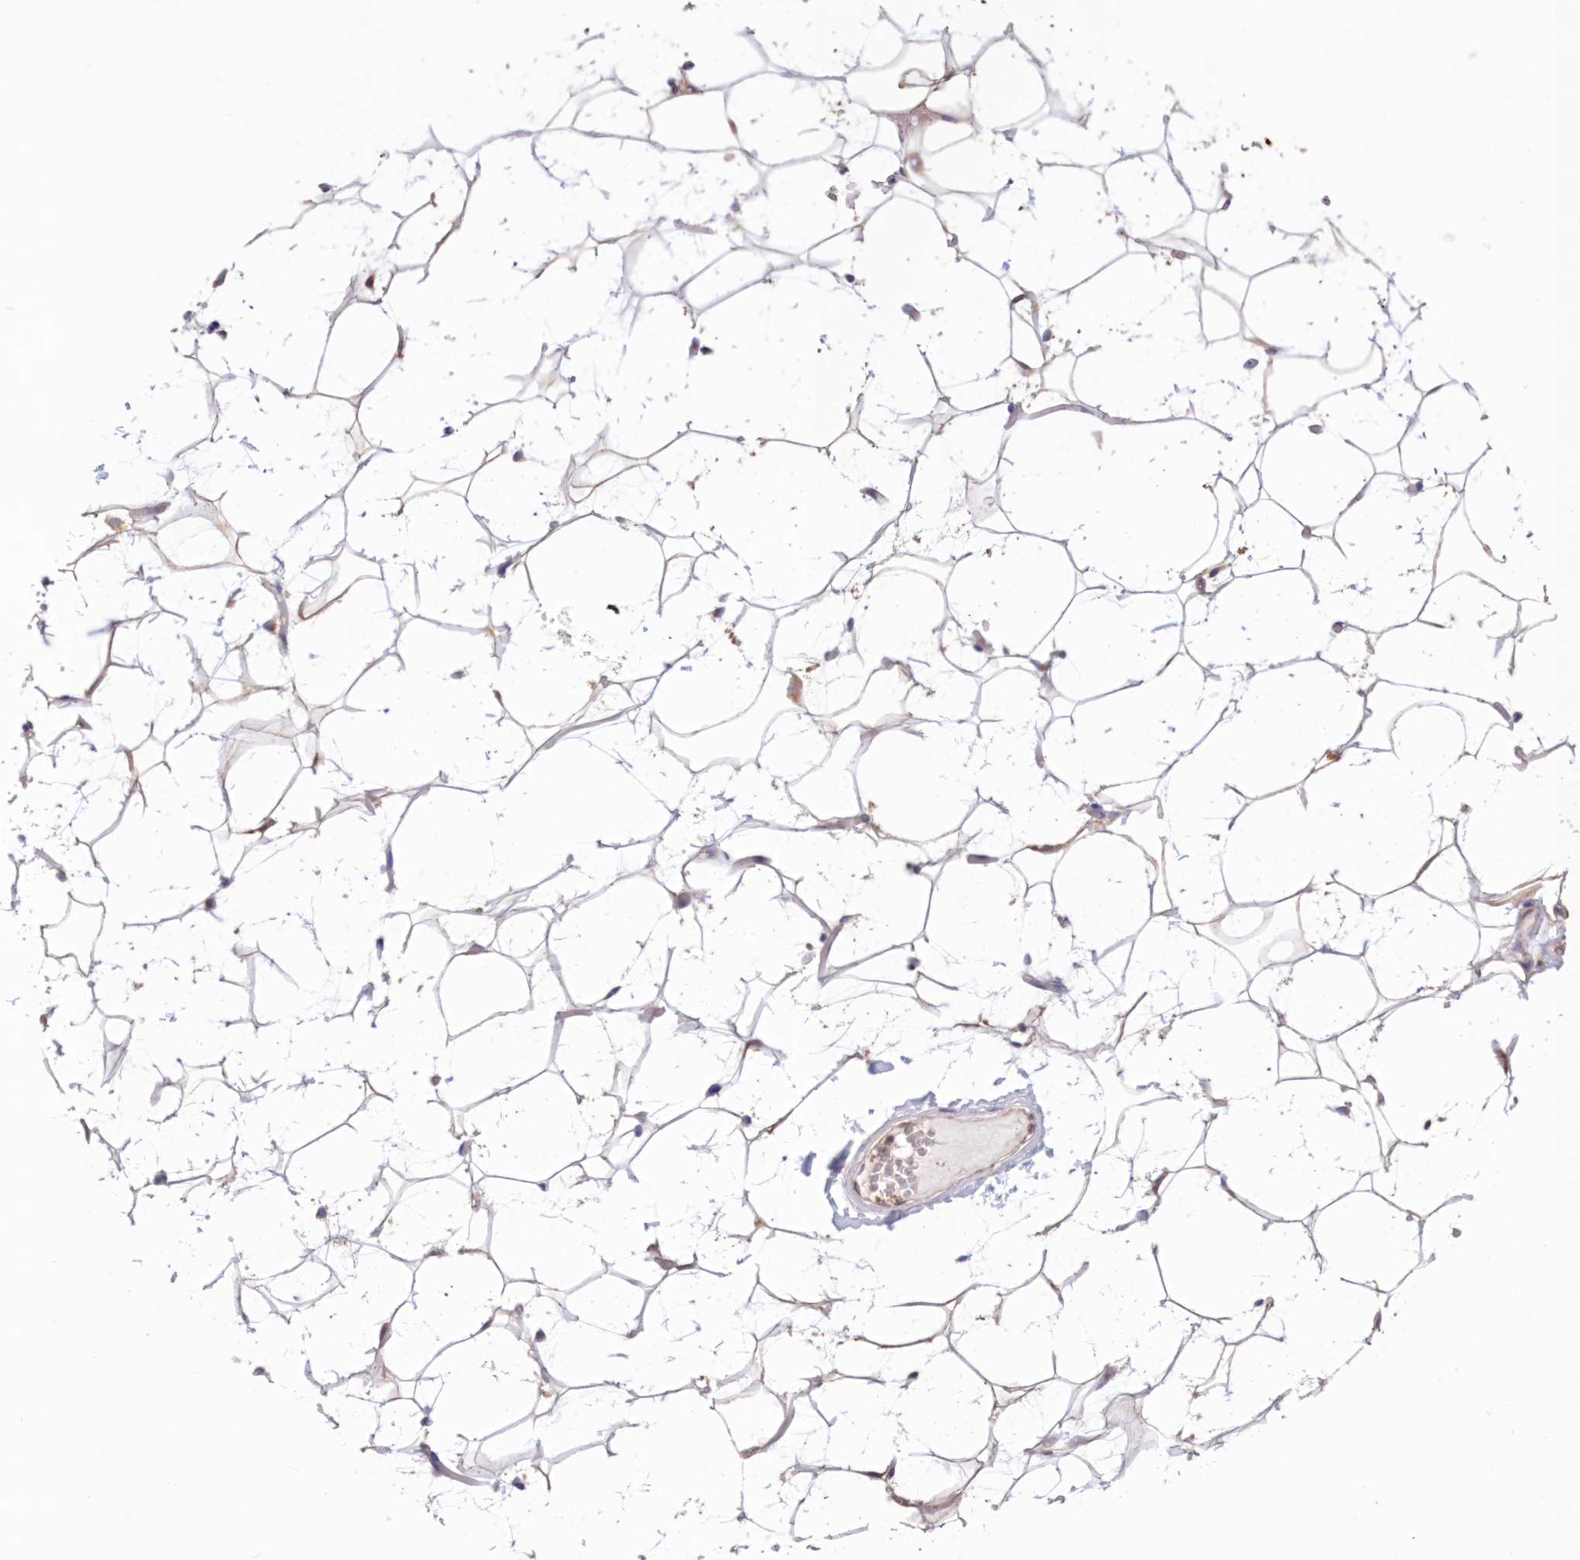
{"staining": {"intensity": "negative", "quantity": "none", "location": "none"}, "tissue": "adipose tissue", "cell_type": "Adipocytes", "image_type": "normal", "snomed": [{"axis": "morphology", "description": "Normal tissue, NOS"}, {"axis": "topography", "description": "Breast"}], "caption": "The histopathology image reveals no significant staining in adipocytes of adipose tissue. (Stains: DAB IHC with hematoxylin counter stain, Microscopy: brightfield microscopy at high magnification).", "gene": "PCYOX1L", "patient": {"sex": "female", "age": 26}}